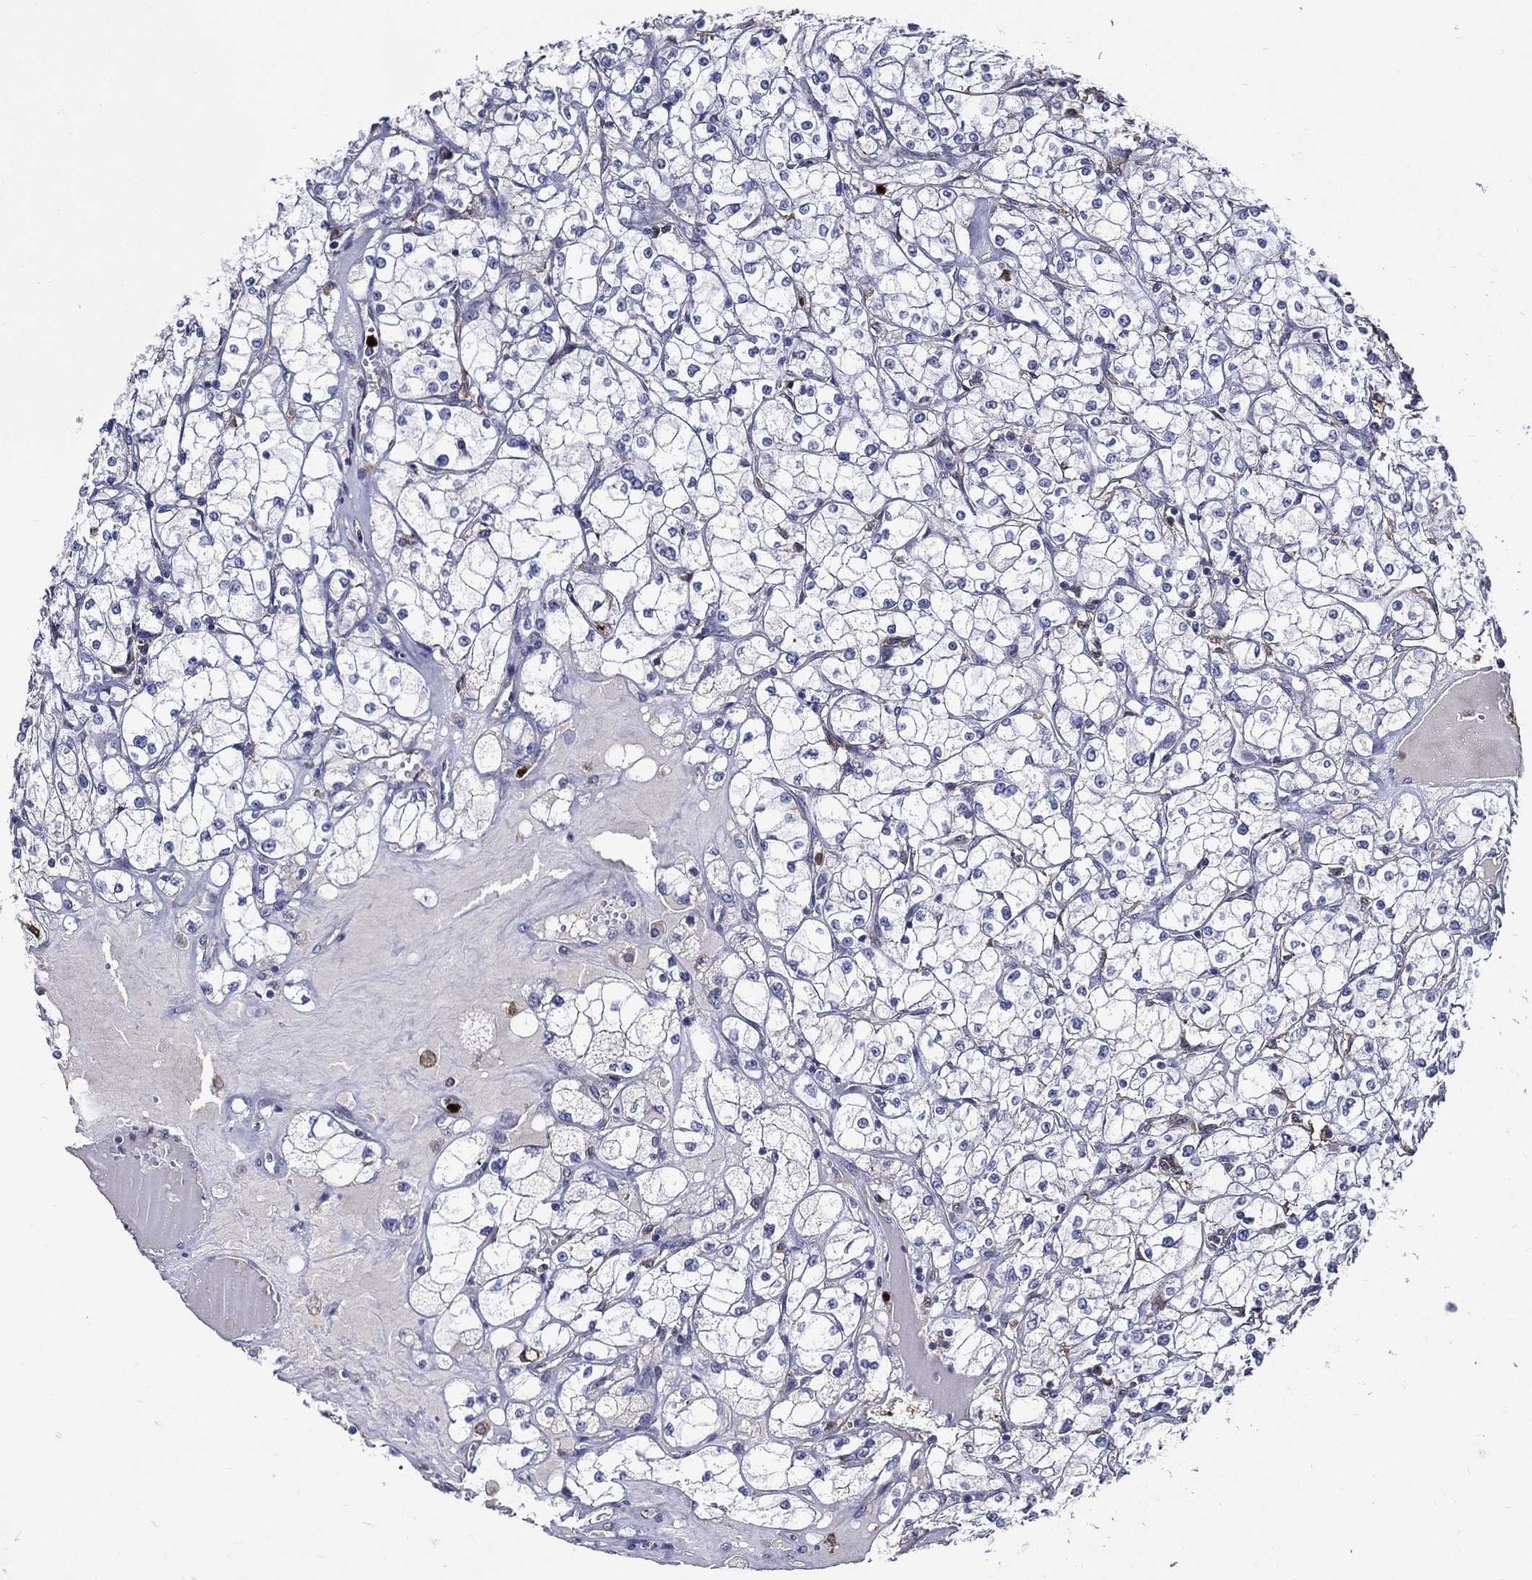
{"staining": {"intensity": "negative", "quantity": "none", "location": "none"}, "tissue": "renal cancer", "cell_type": "Tumor cells", "image_type": "cancer", "snomed": [{"axis": "morphology", "description": "Adenocarcinoma, NOS"}, {"axis": "topography", "description": "Kidney"}], "caption": "There is no significant positivity in tumor cells of renal cancer (adenocarcinoma).", "gene": "GPR171", "patient": {"sex": "male", "age": 67}}